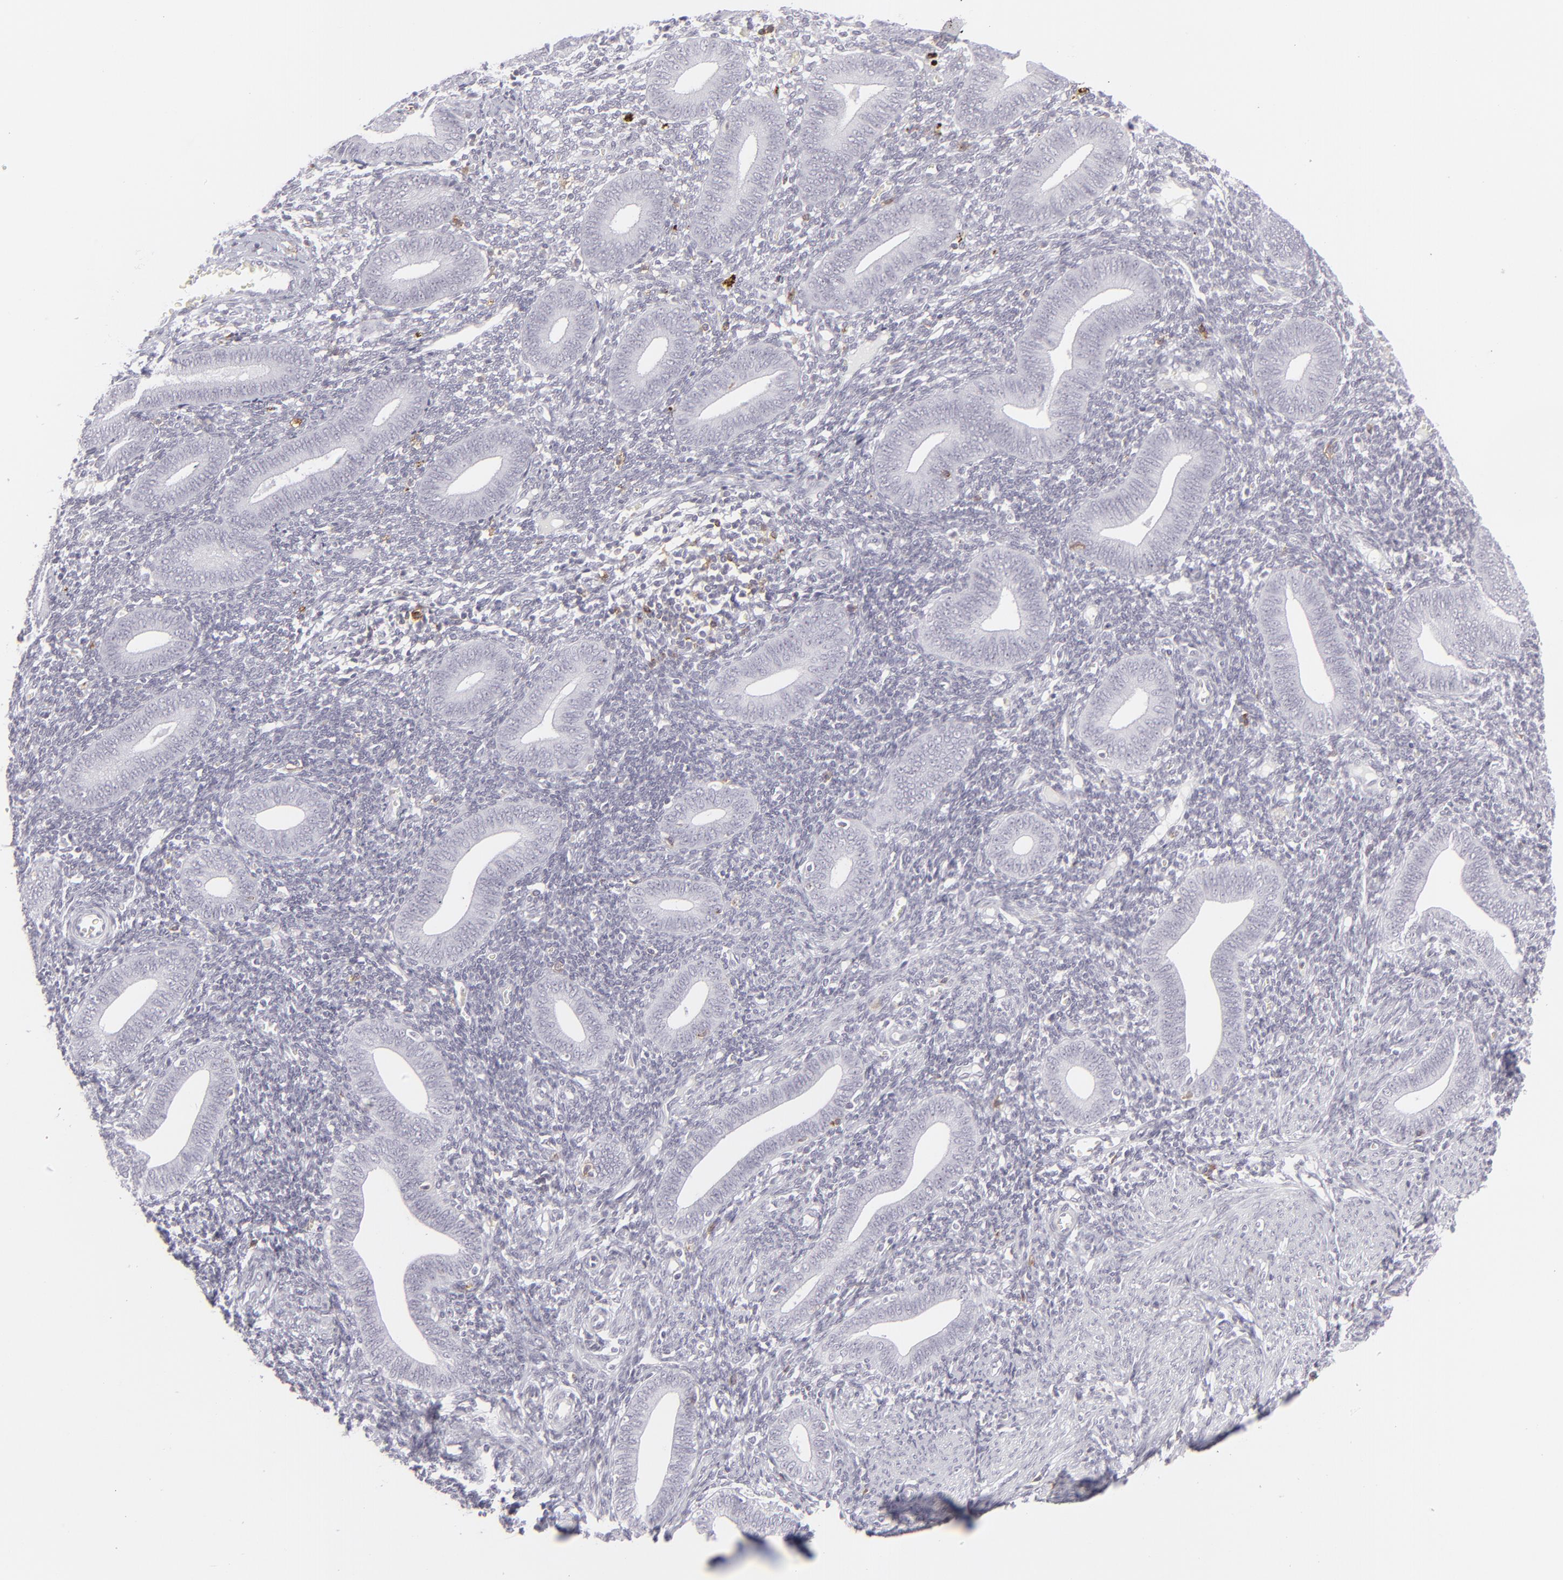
{"staining": {"intensity": "negative", "quantity": "none", "location": "none"}, "tissue": "endometrium", "cell_type": "Cells in endometrial stroma", "image_type": "normal", "snomed": [{"axis": "morphology", "description": "Normal tissue, NOS"}, {"axis": "topography", "description": "Uterus"}, {"axis": "topography", "description": "Endometrium"}], "caption": "Protein analysis of benign endometrium displays no significant positivity in cells in endometrial stroma.", "gene": "CD7", "patient": {"sex": "female", "age": 33}}